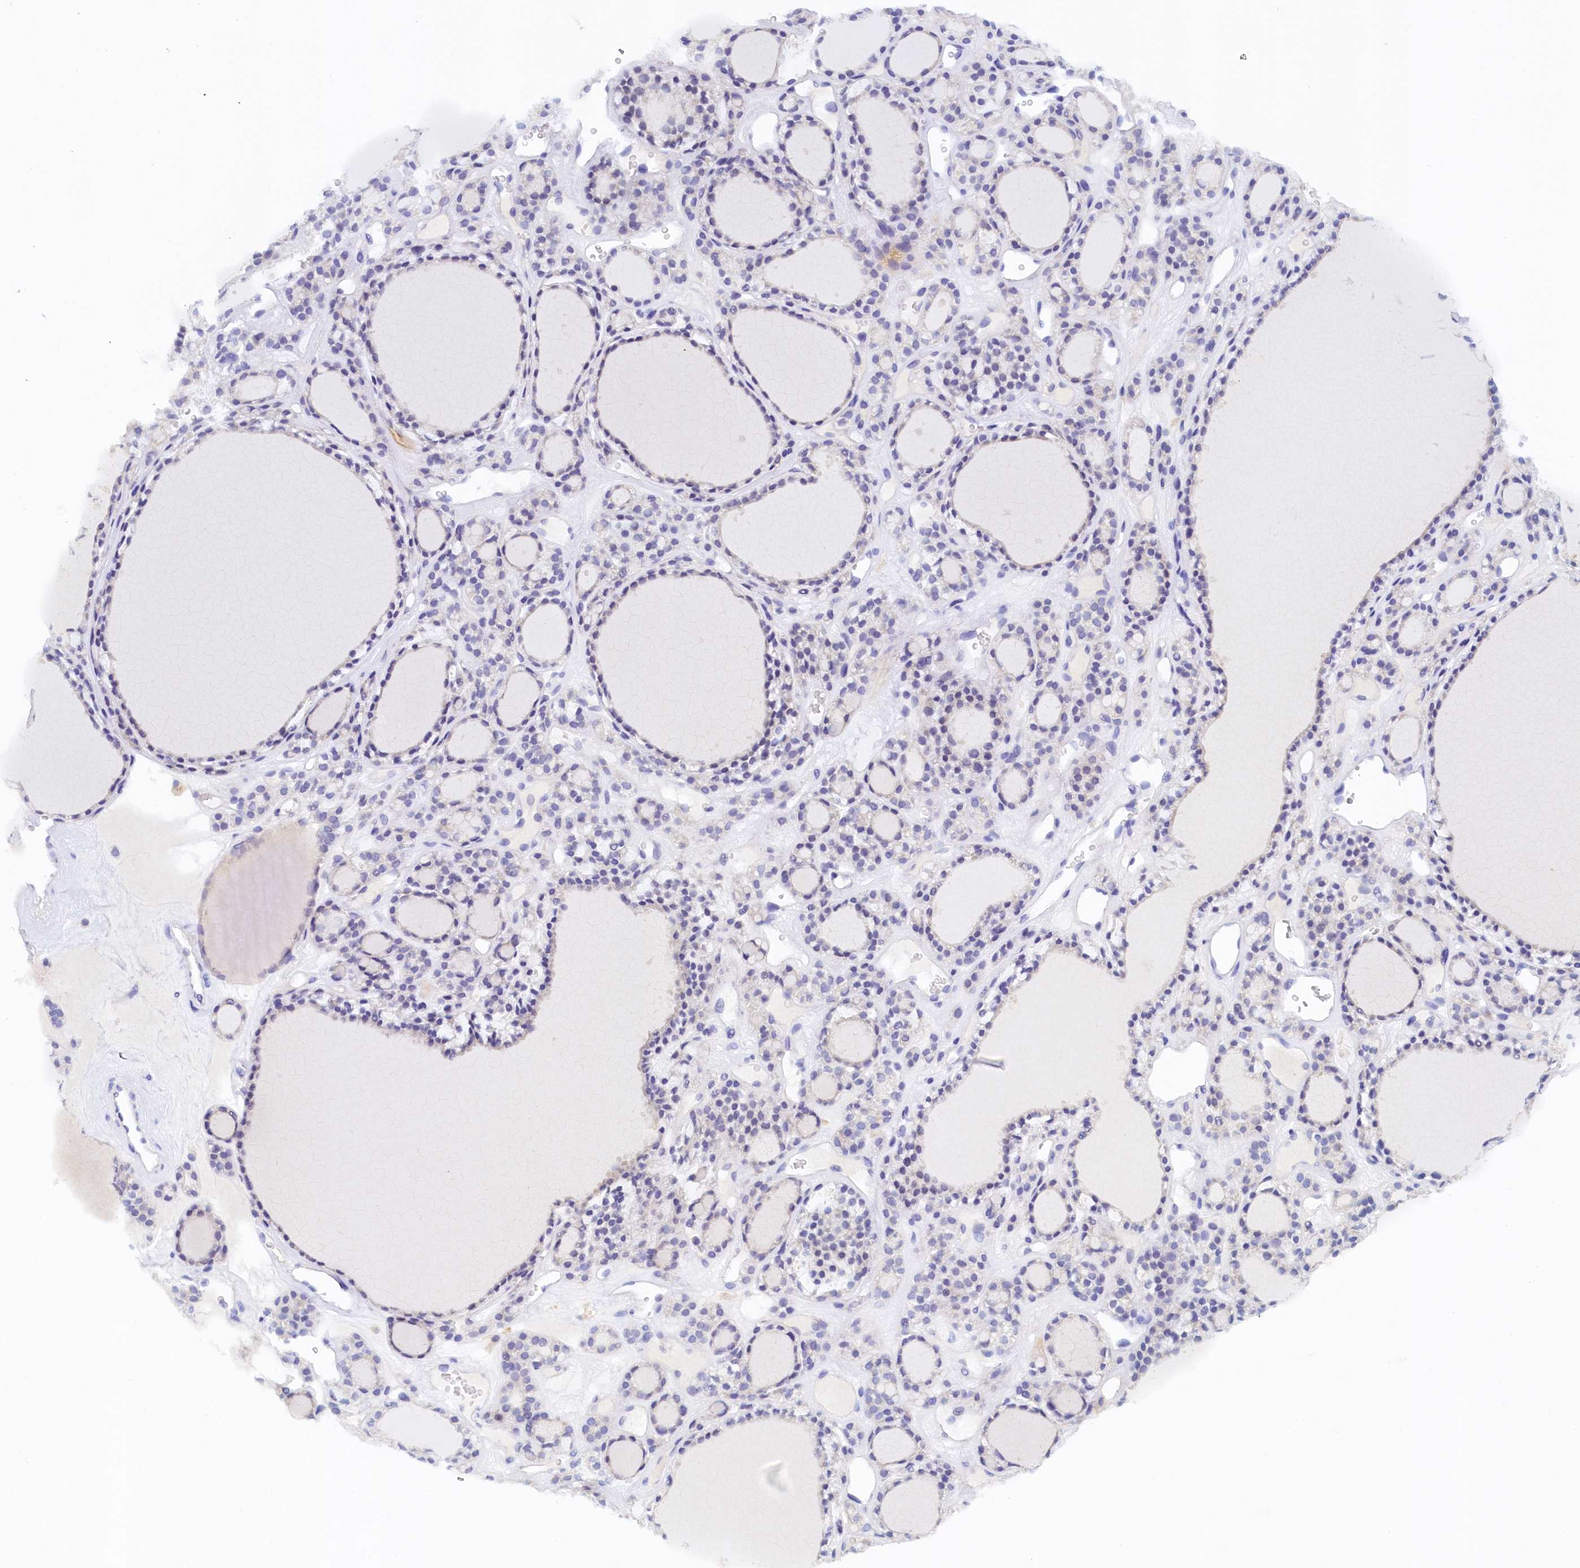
{"staining": {"intensity": "weak", "quantity": "25%-75%", "location": "cytoplasmic/membranous"}, "tissue": "thyroid gland", "cell_type": "Glandular cells", "image_type": "normal", "snomed": [{"axis": "morphology", "description": "Normal tissue, NOS"}, {"axis": "topography", "description": "Thyroid gland"}], "caption": "Weak cytoplasmic/membranous staining is present in about 25%-75% of glandular cells in benign thyroid gland.", "gene": "DTD1", "patient": {"sex": "female", "age": 28}}